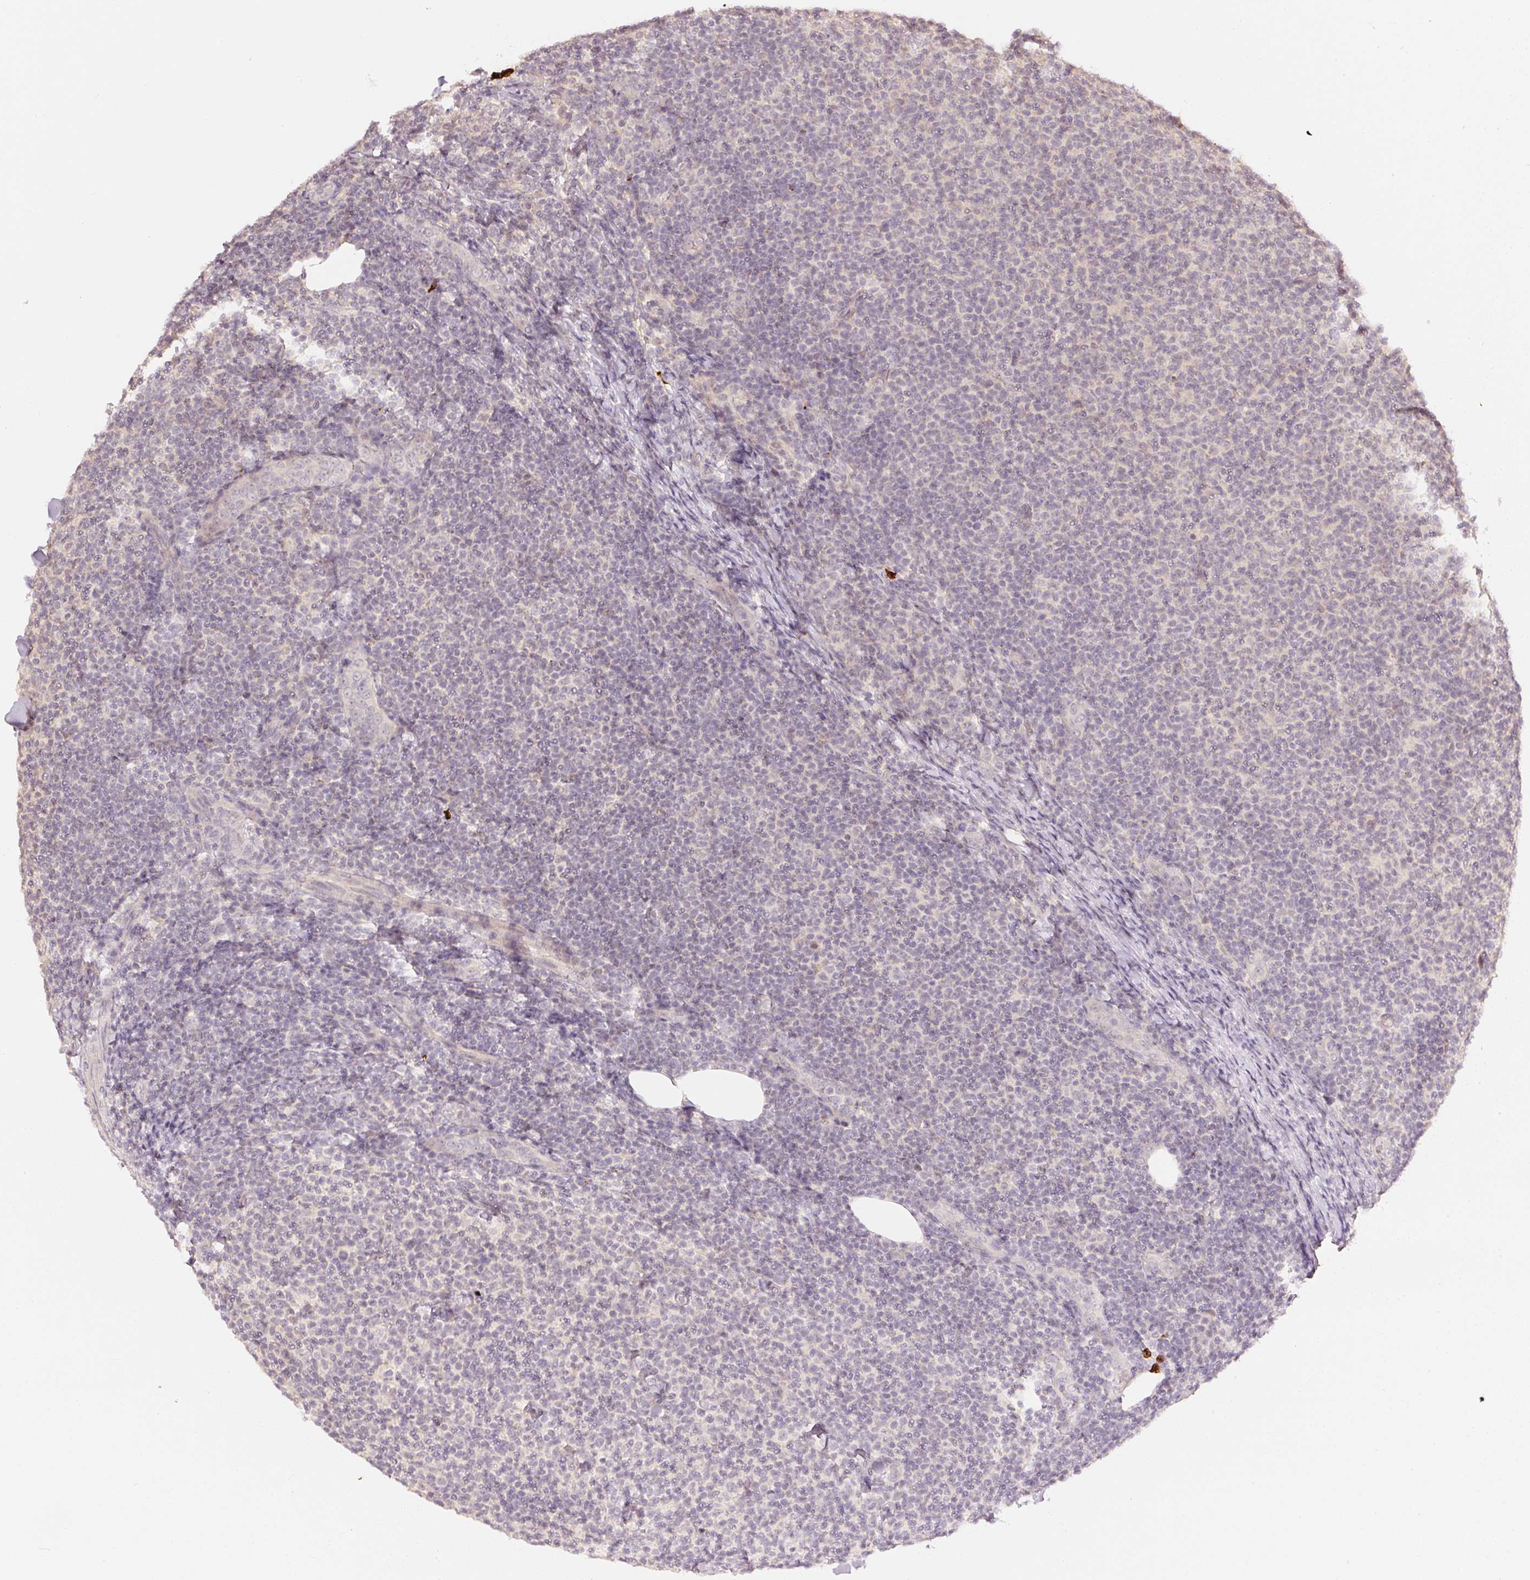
{"staining": {"intensity": "negative", "quantity": "none", "location": "none"}, "tissue": "lymphoma", "cell_type": "Tumor cells", "image_type": "cancer", "snomed": [{"axis": "morphology", "description": "Malignant lymphoma, non-Hodgkin's type, Low grade"}, {"axis": "topography", "description": "Lymph node"}], "caption": "A photomicrograph of human lymphoma is negative for staining in tumor cells.", "gene": "GZMA", "patient": {"sex": "male", "age": 66}}